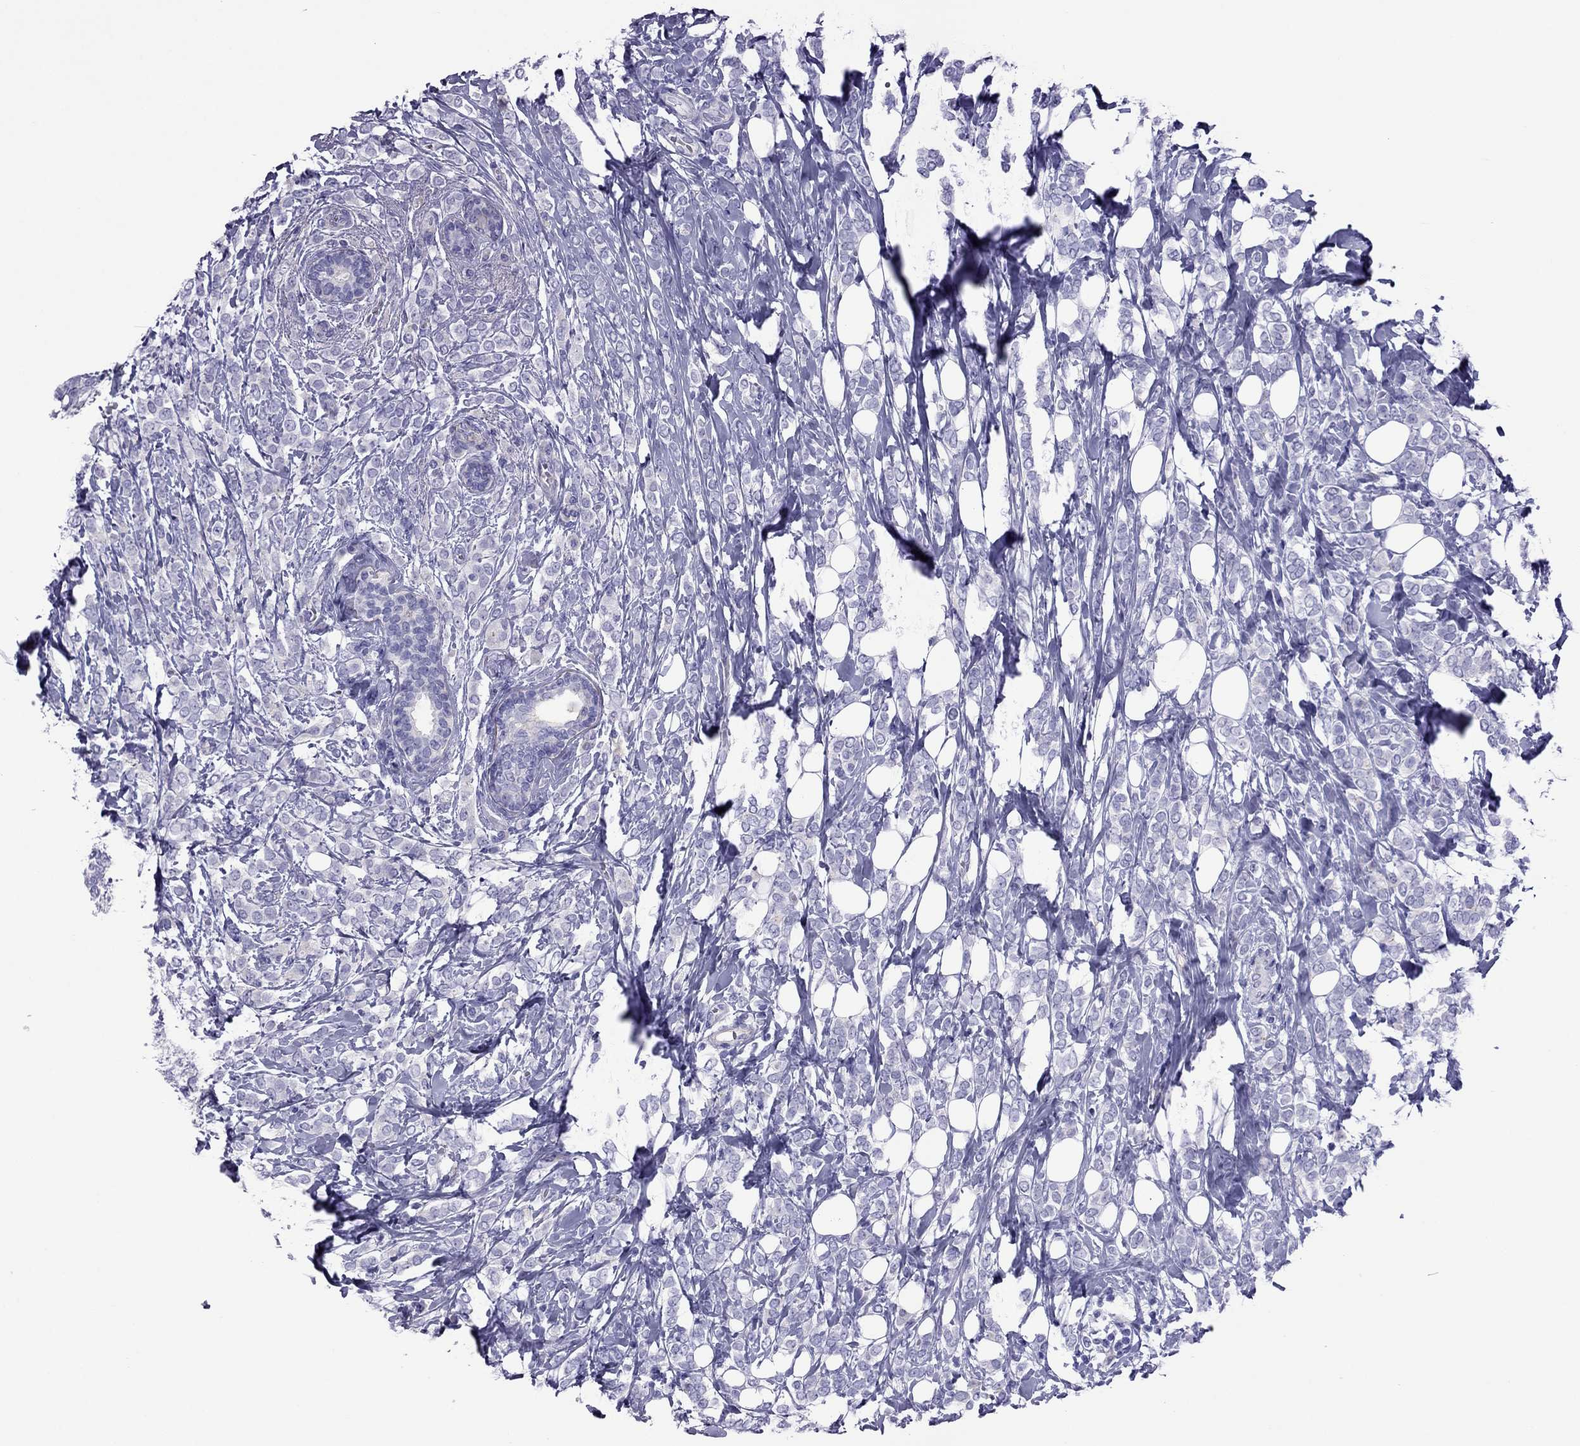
{"staining": {"intensity": "negative", "quantity": "none", "location": "none"}, "tissue": "breast cancer", "cell_type": "Tumor cells", "image_type": "cancer", "snomed": [{"axis": "morphology", "description": "Lobular carcinoma"}, {"axis": "topography", "description": "Breast"}], "caption": "A high-resolution histopathology image shows IHC staining of breast lobular carcinoma, which demonstrates no significant staining in tumor cells.", "gene": "MYL11", "patient": {"sex": "female", "age": 49}}